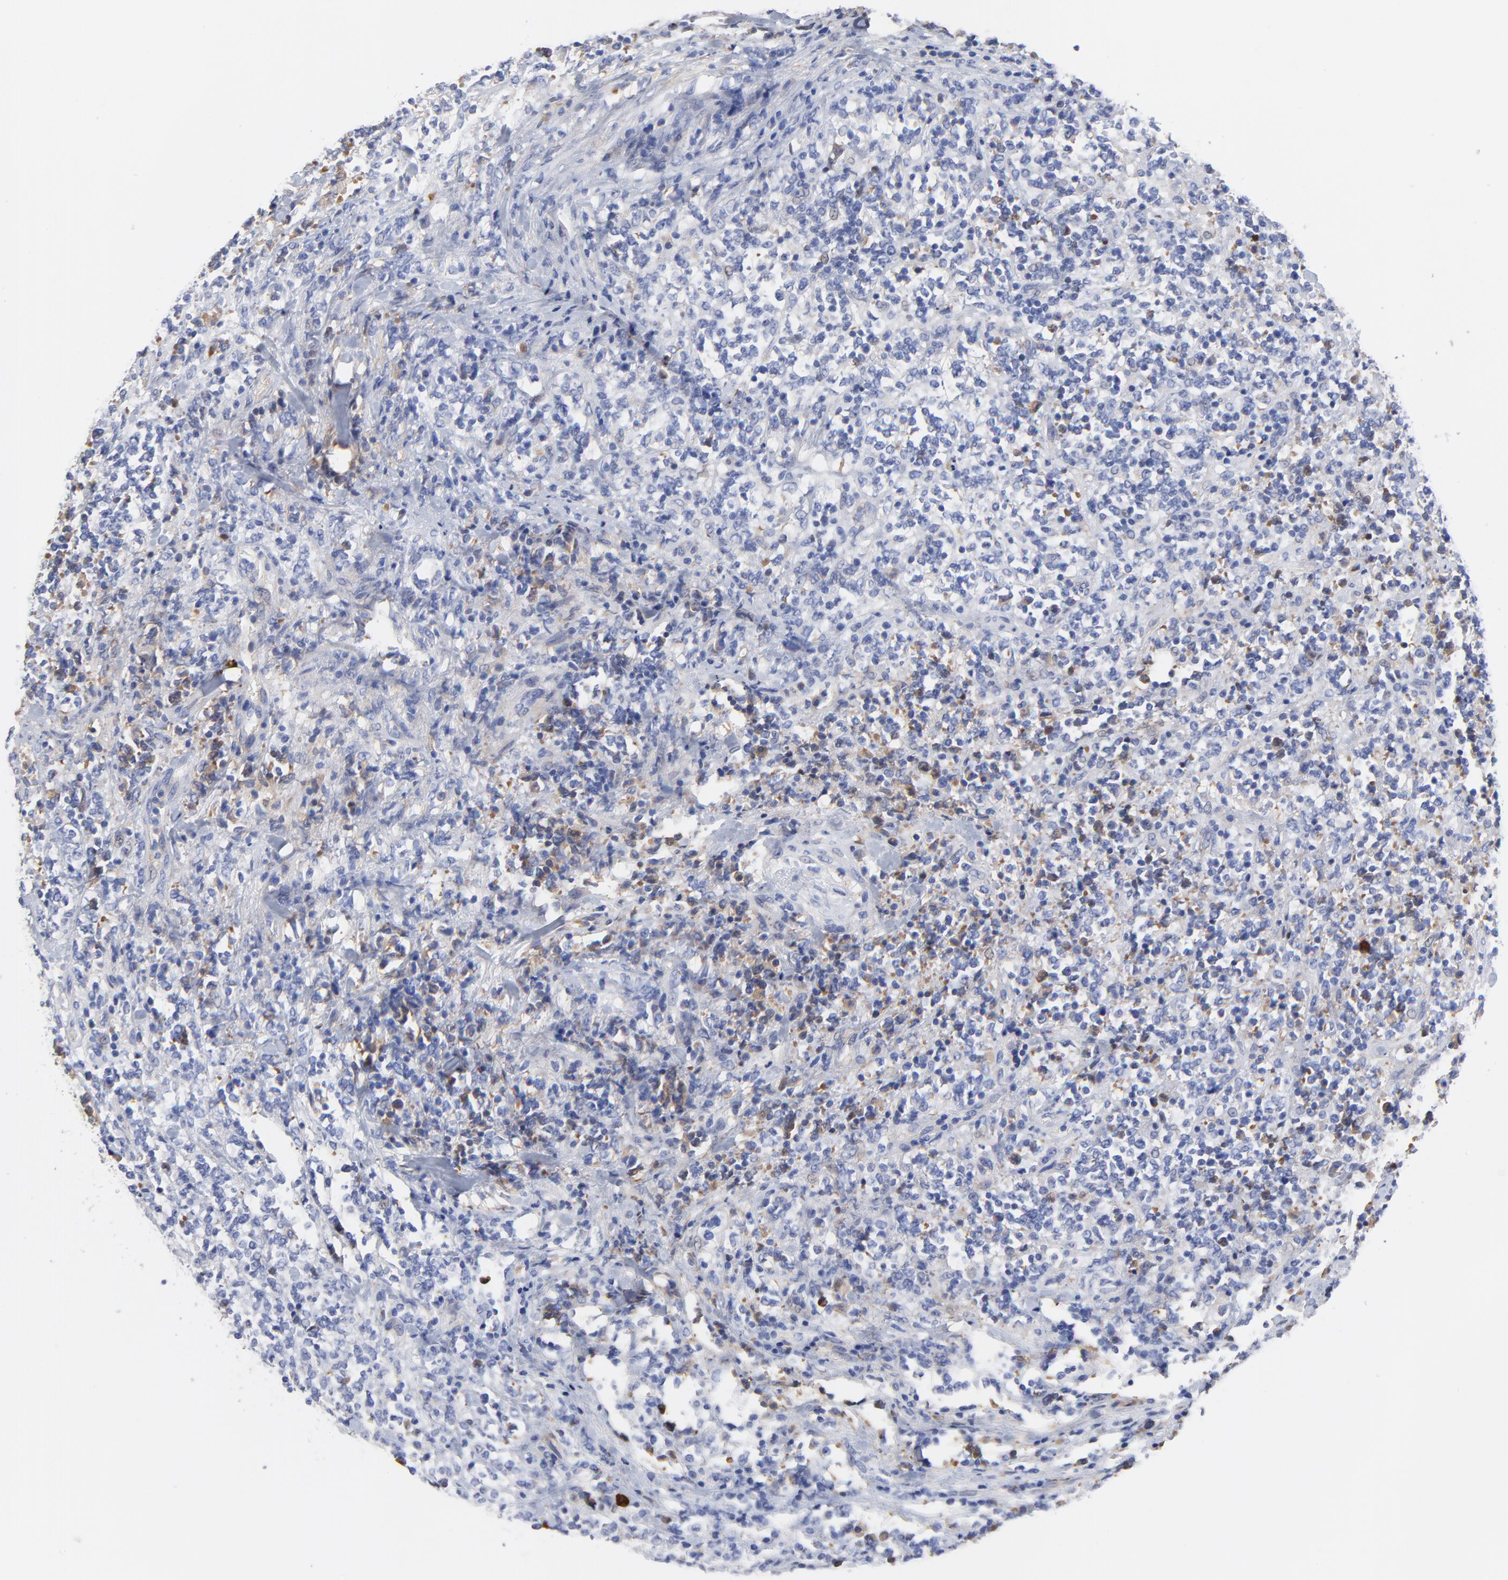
{"staining": {"intensity": "weak", "quantity": "<25%", "location": "cytoplasmic/membranous"}, "tissue": "lymphoma", "cell_type": "Tumor cells", "image_type": "cancer", "snomed": [{"axis": "morphology", "description": "Malignant lymphoma, non-Hodgkin's type, High grade"}, {"axis": "topography", "description": "Soft tissue"}], "caption": "IHC of human lymphoma demonstrates no positivity in tumor cells.", "gene": "IGLV3-10", "patient": {"sex": "male", "age": 18}}